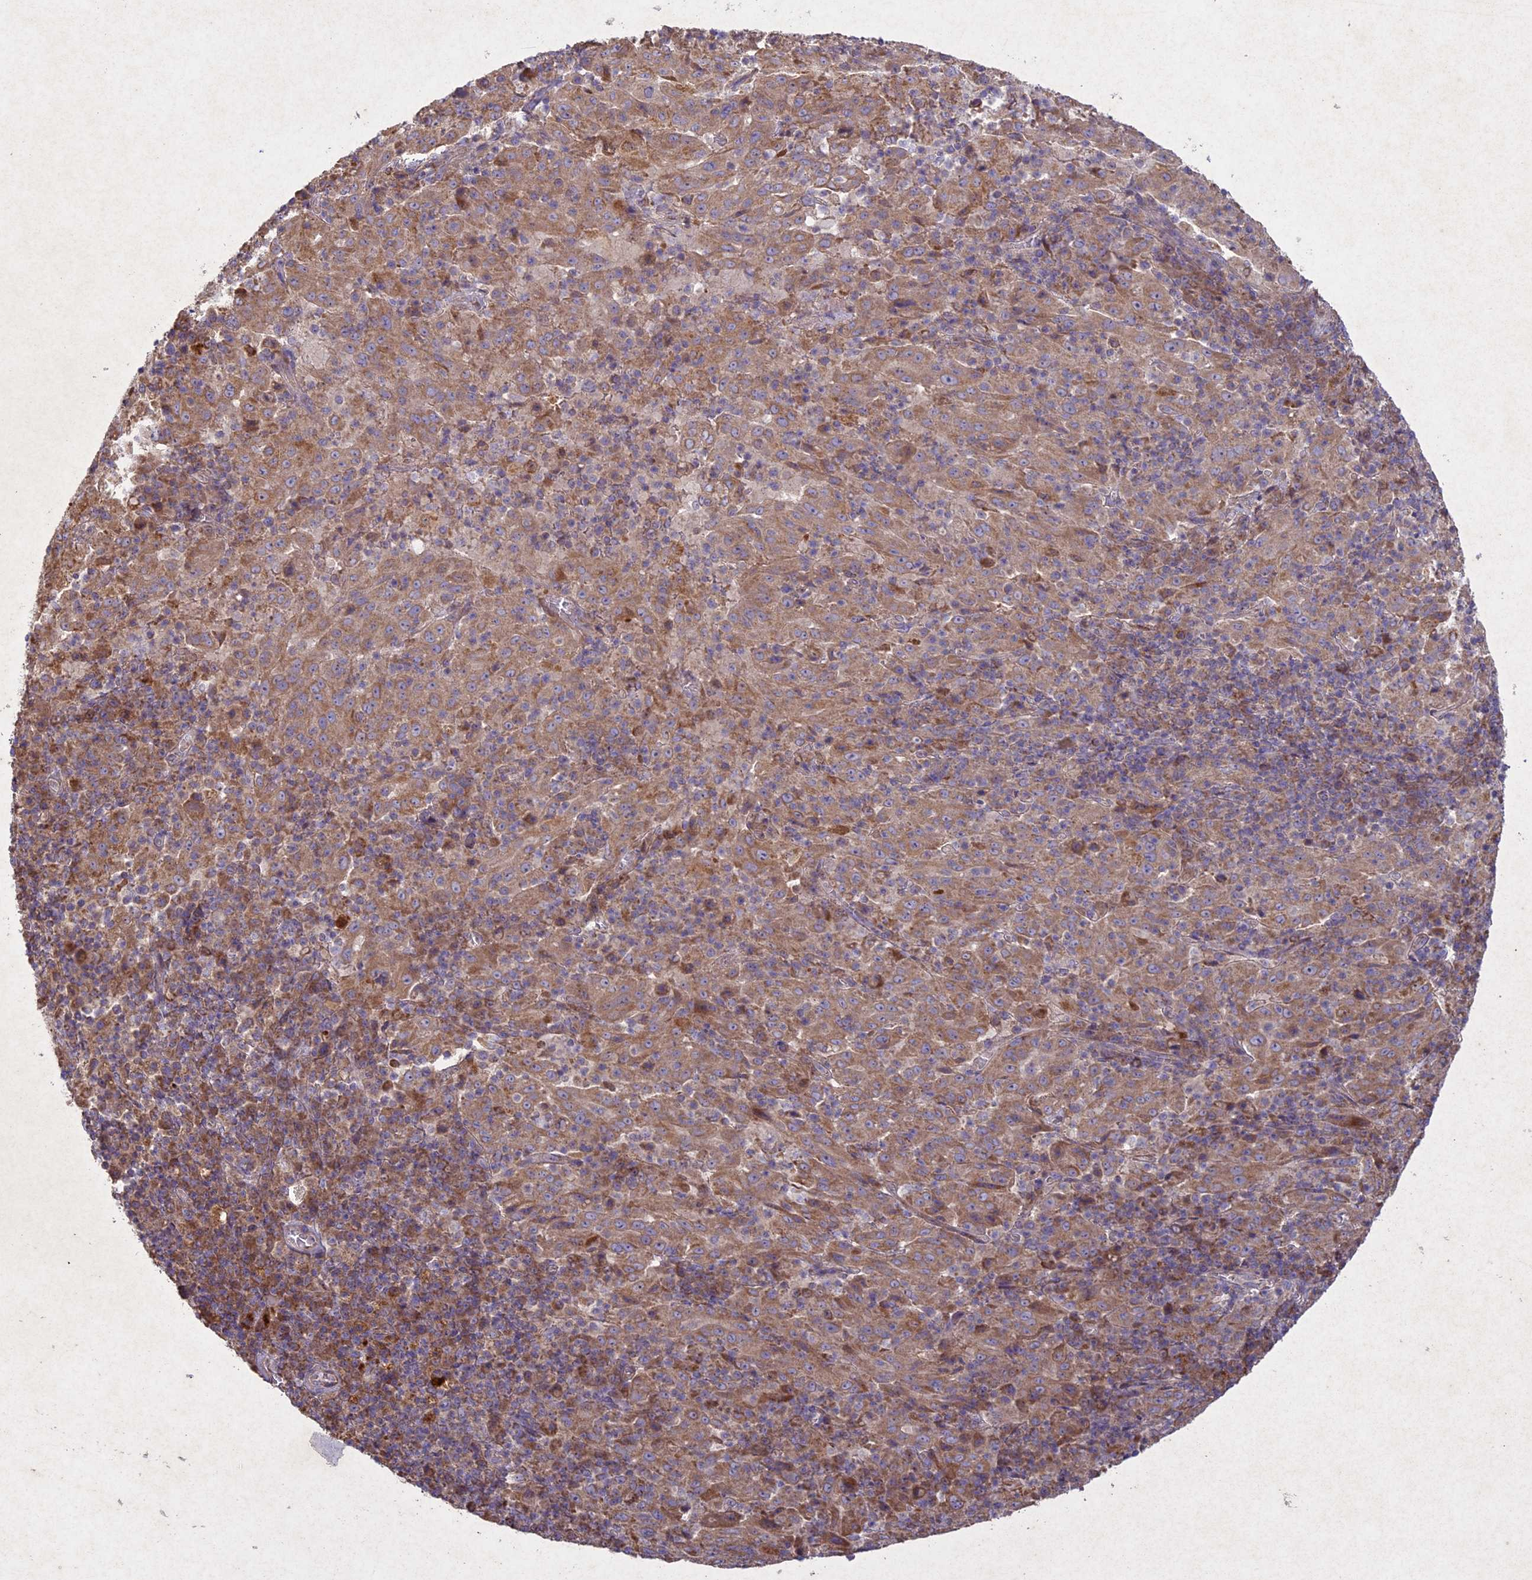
{"staining": {"intensity": "moderate", "quantity": ">75%", "location": "cytoplasmic/membranous"}, "tissue": "pancreatic cancer", "cell_type": "Tumor cells", "image_type": "cancer", "snomed": [{"axis": "morphology", "description": "Adenocarcinoma, NOS"}, {"axis": "topography", "description": "Pancreas"}], "caption": "Pancreatic cancer stained with DAB immunohistochemistry shows medium levels of moderate cytoplasmic/membranous staining in approximately >75% of tumor cells. The protein of interest is shown in brown color, while the nuclei are stained blue.", "gene": "CIAO2B", "patient": {"sex": "male", "age": 63}}